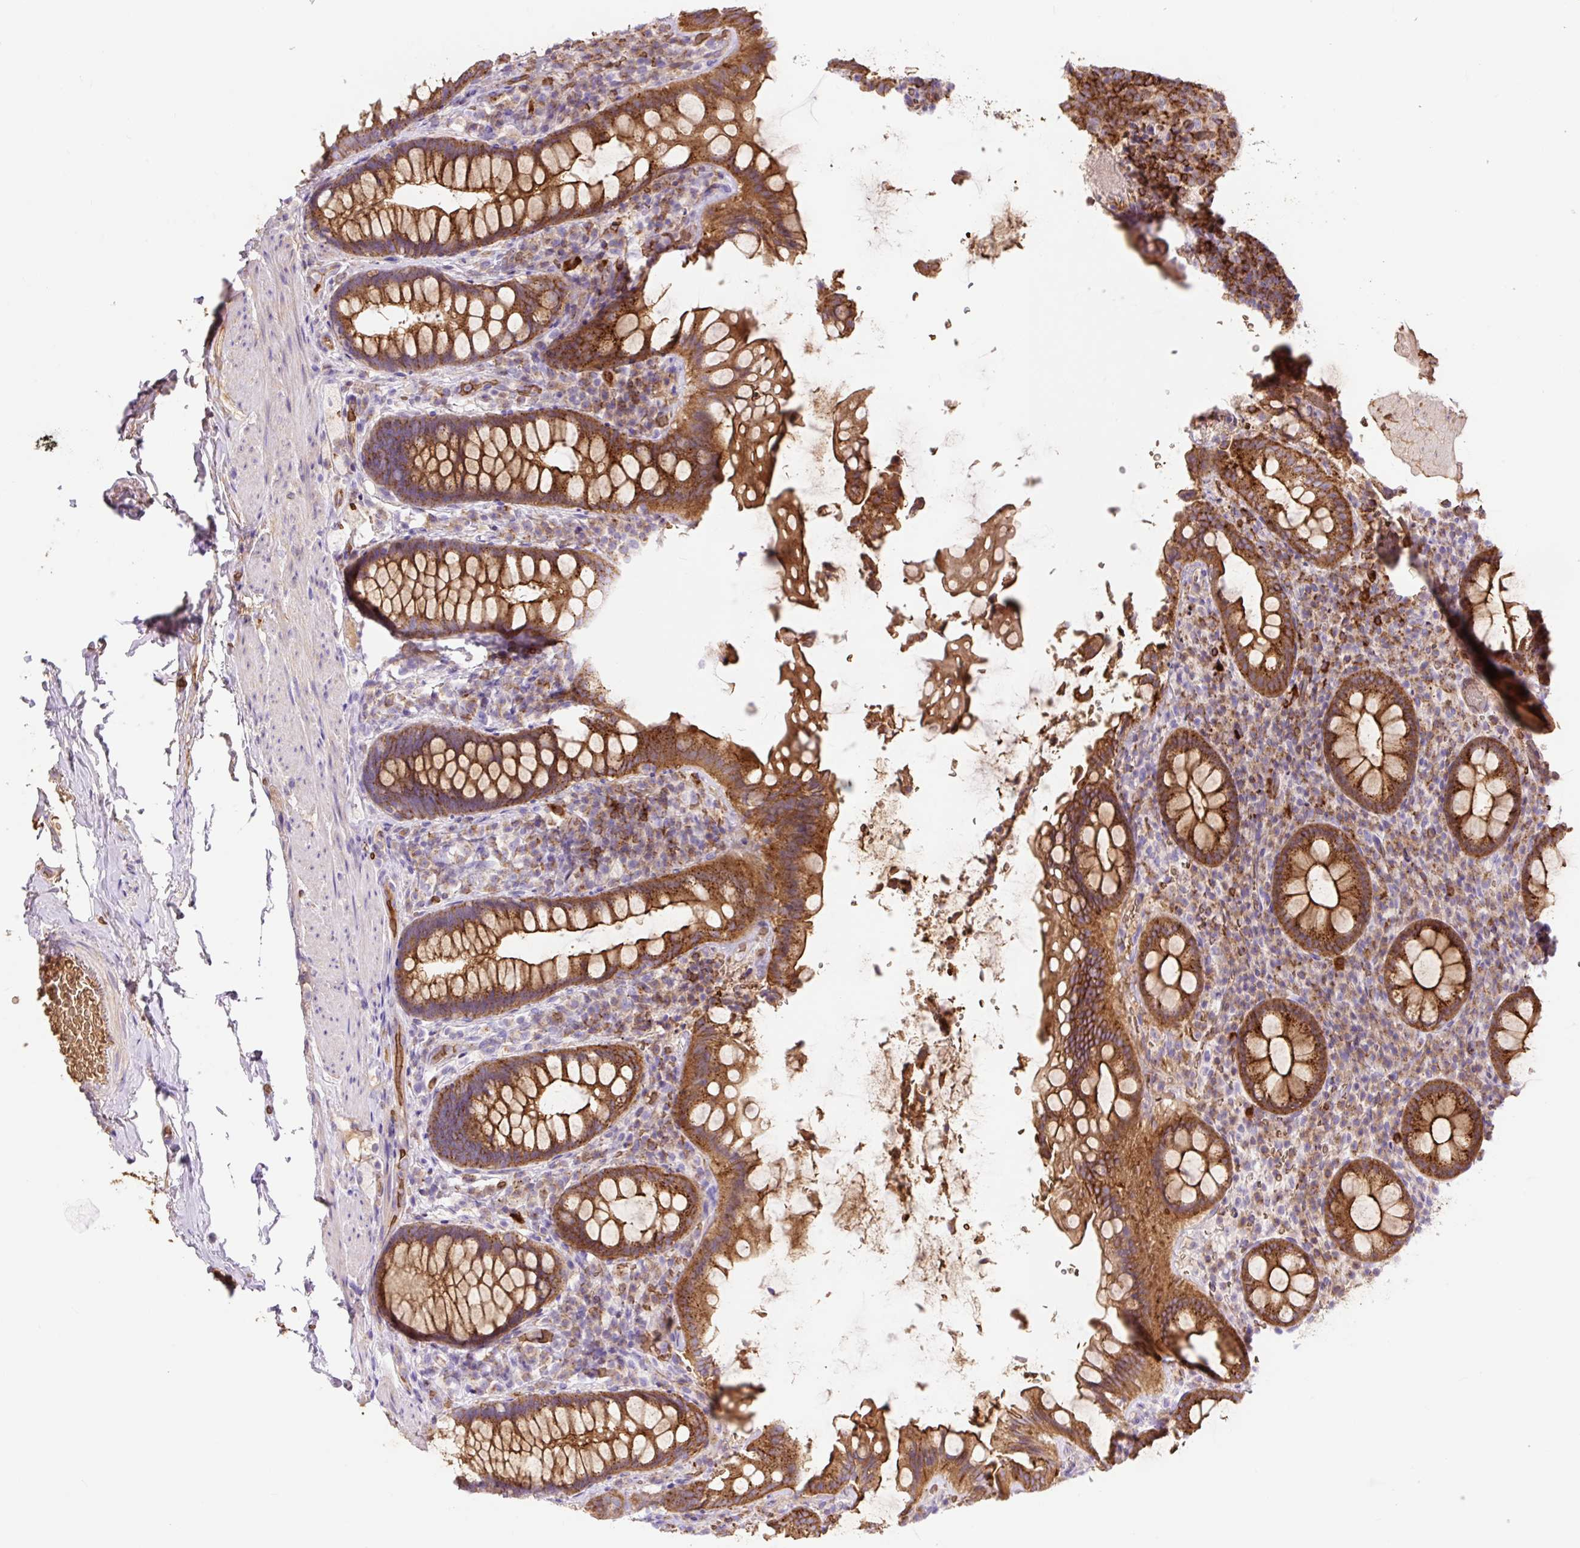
{"staining": {"intensity": "strong", "quantity": ">75%", "location": "cytoplasmic/membranous"}, "tissue": "rectum", "cell_type": "Glandular cells", "image_type": "normal", "snomed": [{"axis": "morphology", "description": "Normal tissue, NOS"}, {"axis": "topography", "description": "Rectum"}], "caption": "This image reveals IHC staining of normal rectum, with high strong cytoplasmic/membranous staining in approximately >75% of glandular cells.", "gene": "HIP1R", "patient": {"sex": "female", "age": 69}}